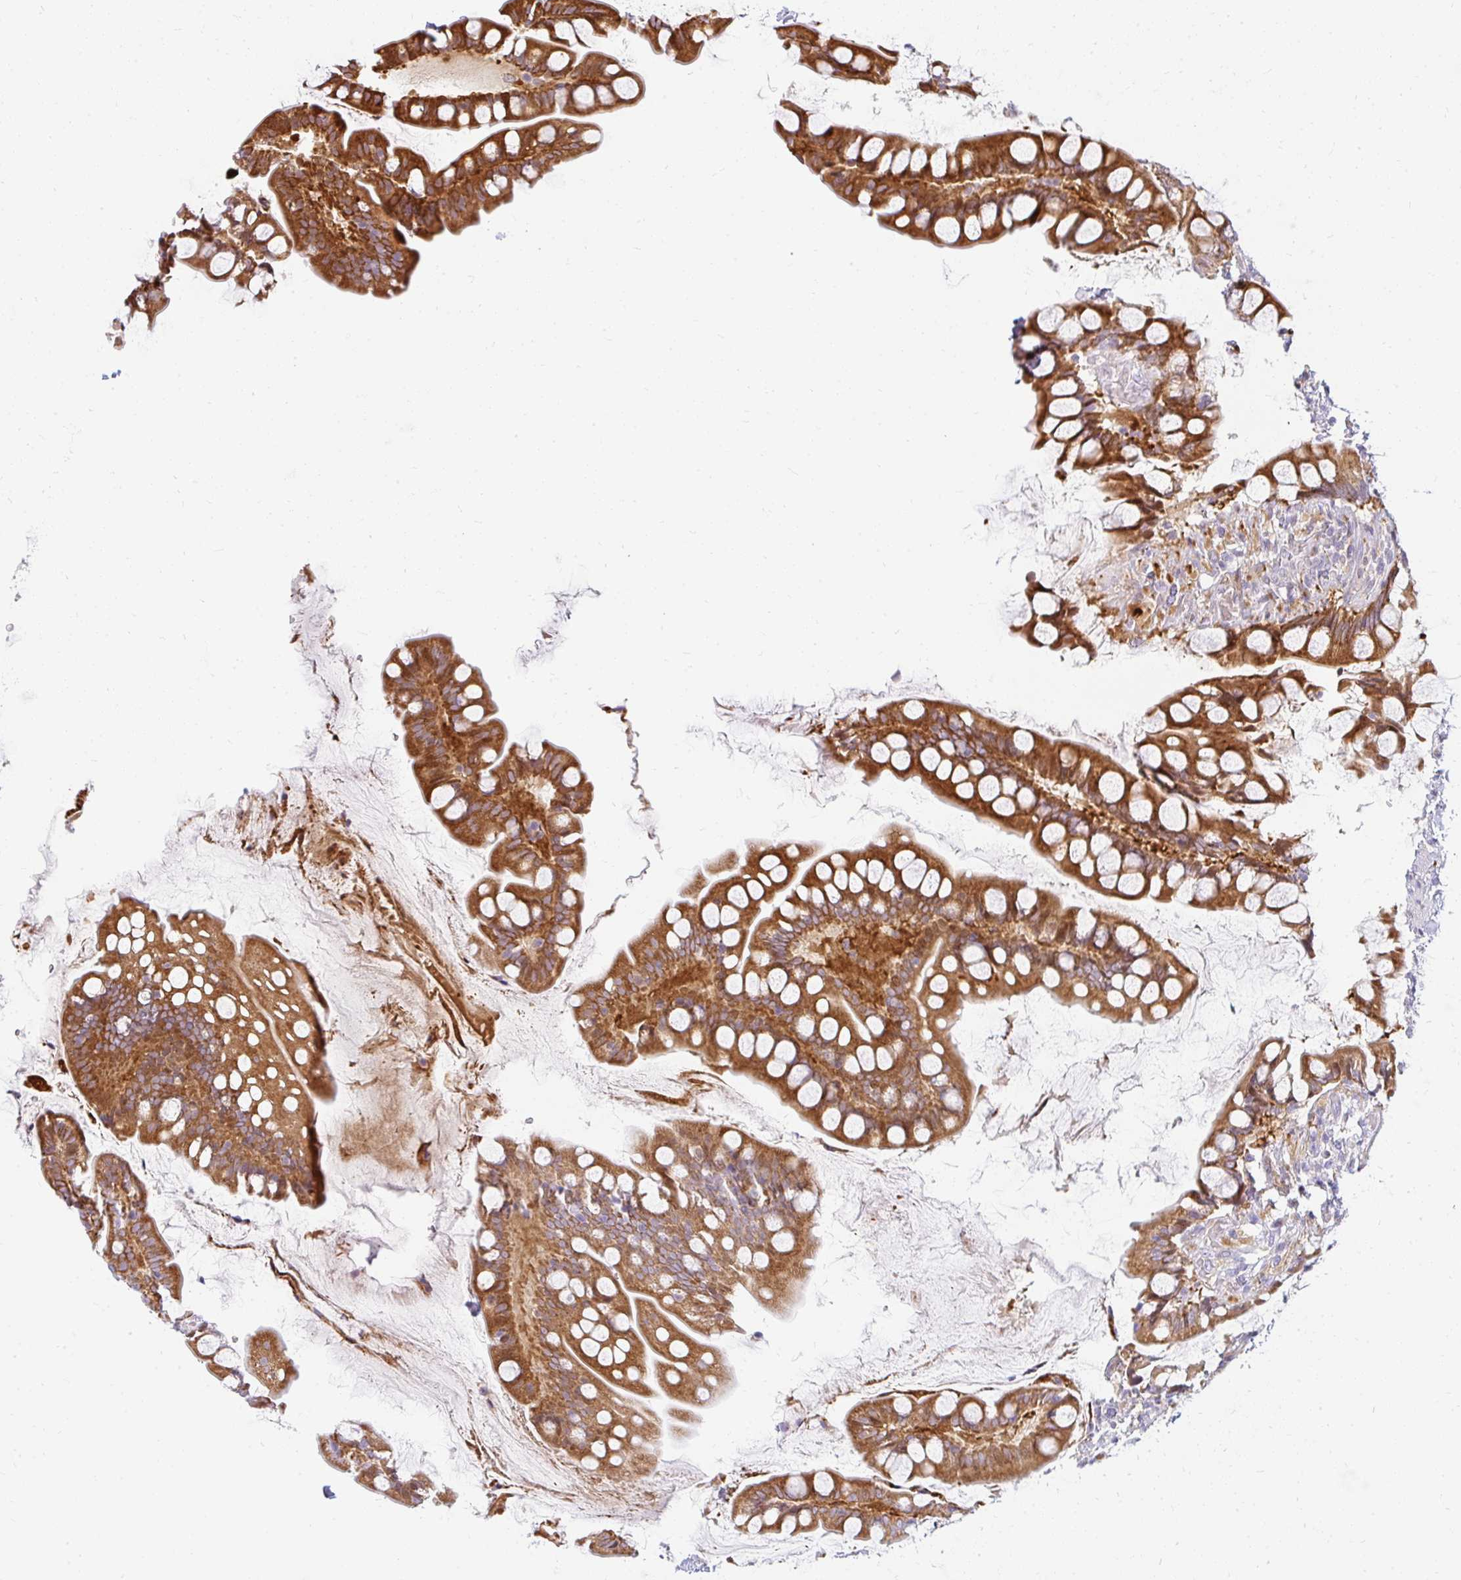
{"staining": {"intensity": "strong", "quantity": ">75%", "location": "cytoplasmic/membranous"}, "tissue": "small intestine", "cell_type": "Glandular cells", "image_type": "normal", "snomed": [{"axis": "morphology", "description": "Normal tissue, NOS"}, {"axis": "topography", "description": "Small intestine"}], "caption": "Small intestine stained with immunohistochemistry displays strong cytoplasmic/membranous expression in approximately >75% of glandular cells.", "gene": "PLA2G5", "patient": {"sex": "male", "age": 70}}